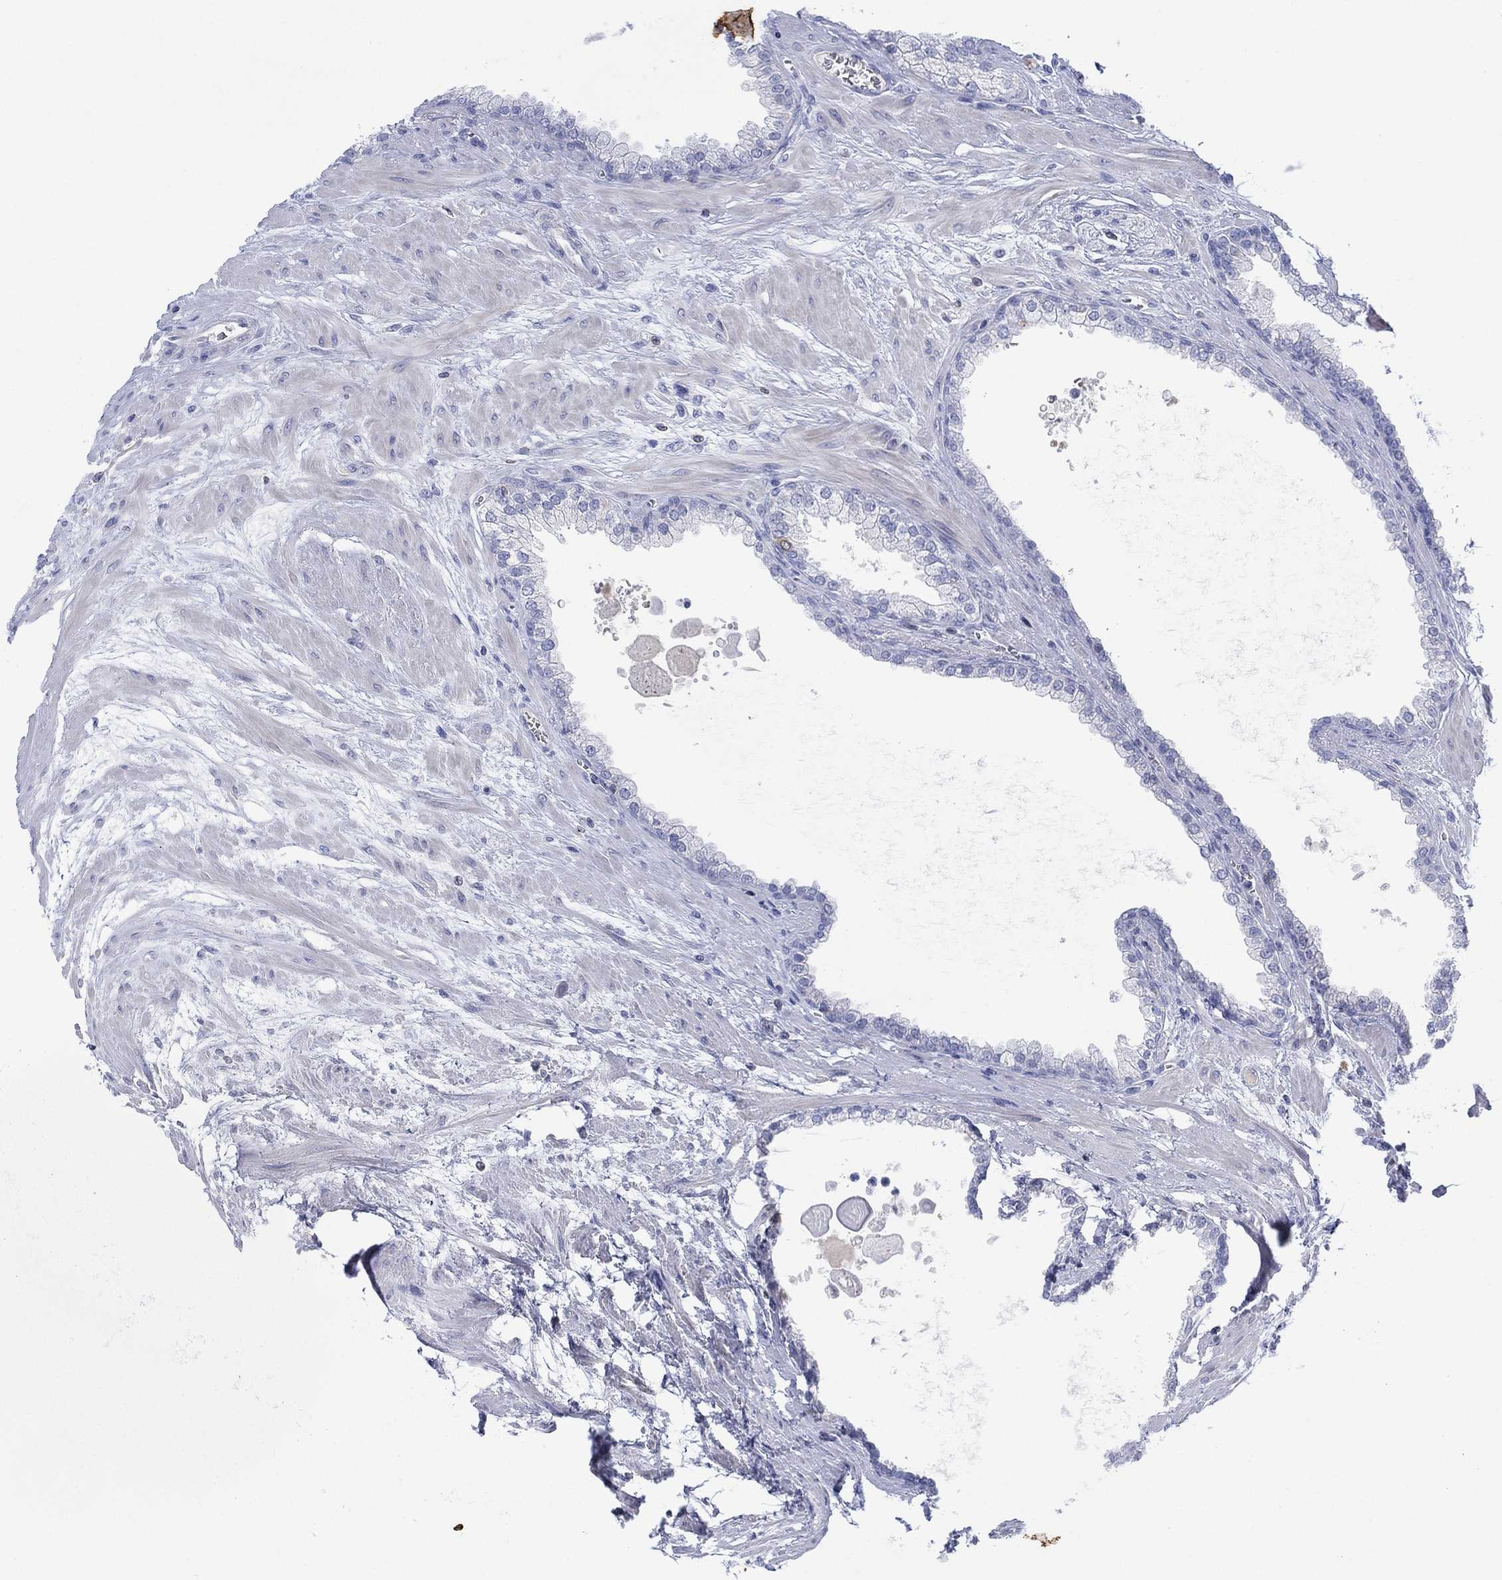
{"staining": {"intensity": "negative", "quantity": "none", "location": "none"}, "tissue": "prostate cancer", "cell_type": "Tumor cells", "image_type": "cancer", "snomed": [{"axis": "morphology", "description": "Adenocarcinoma, NOS"}, {"axis": "topography", "description": "Prostate"}], "caption": "This histopathology image is of prostate cancer (adenocarcinoma) stained with IHC to label a protein in brown with the nuclei are counter-stained blue. There is no positivity in tumor cells. (DAB IHC, high magnification).", "gene": "SEPTIN1", "patient": {"sex": "male", "age": 67}}